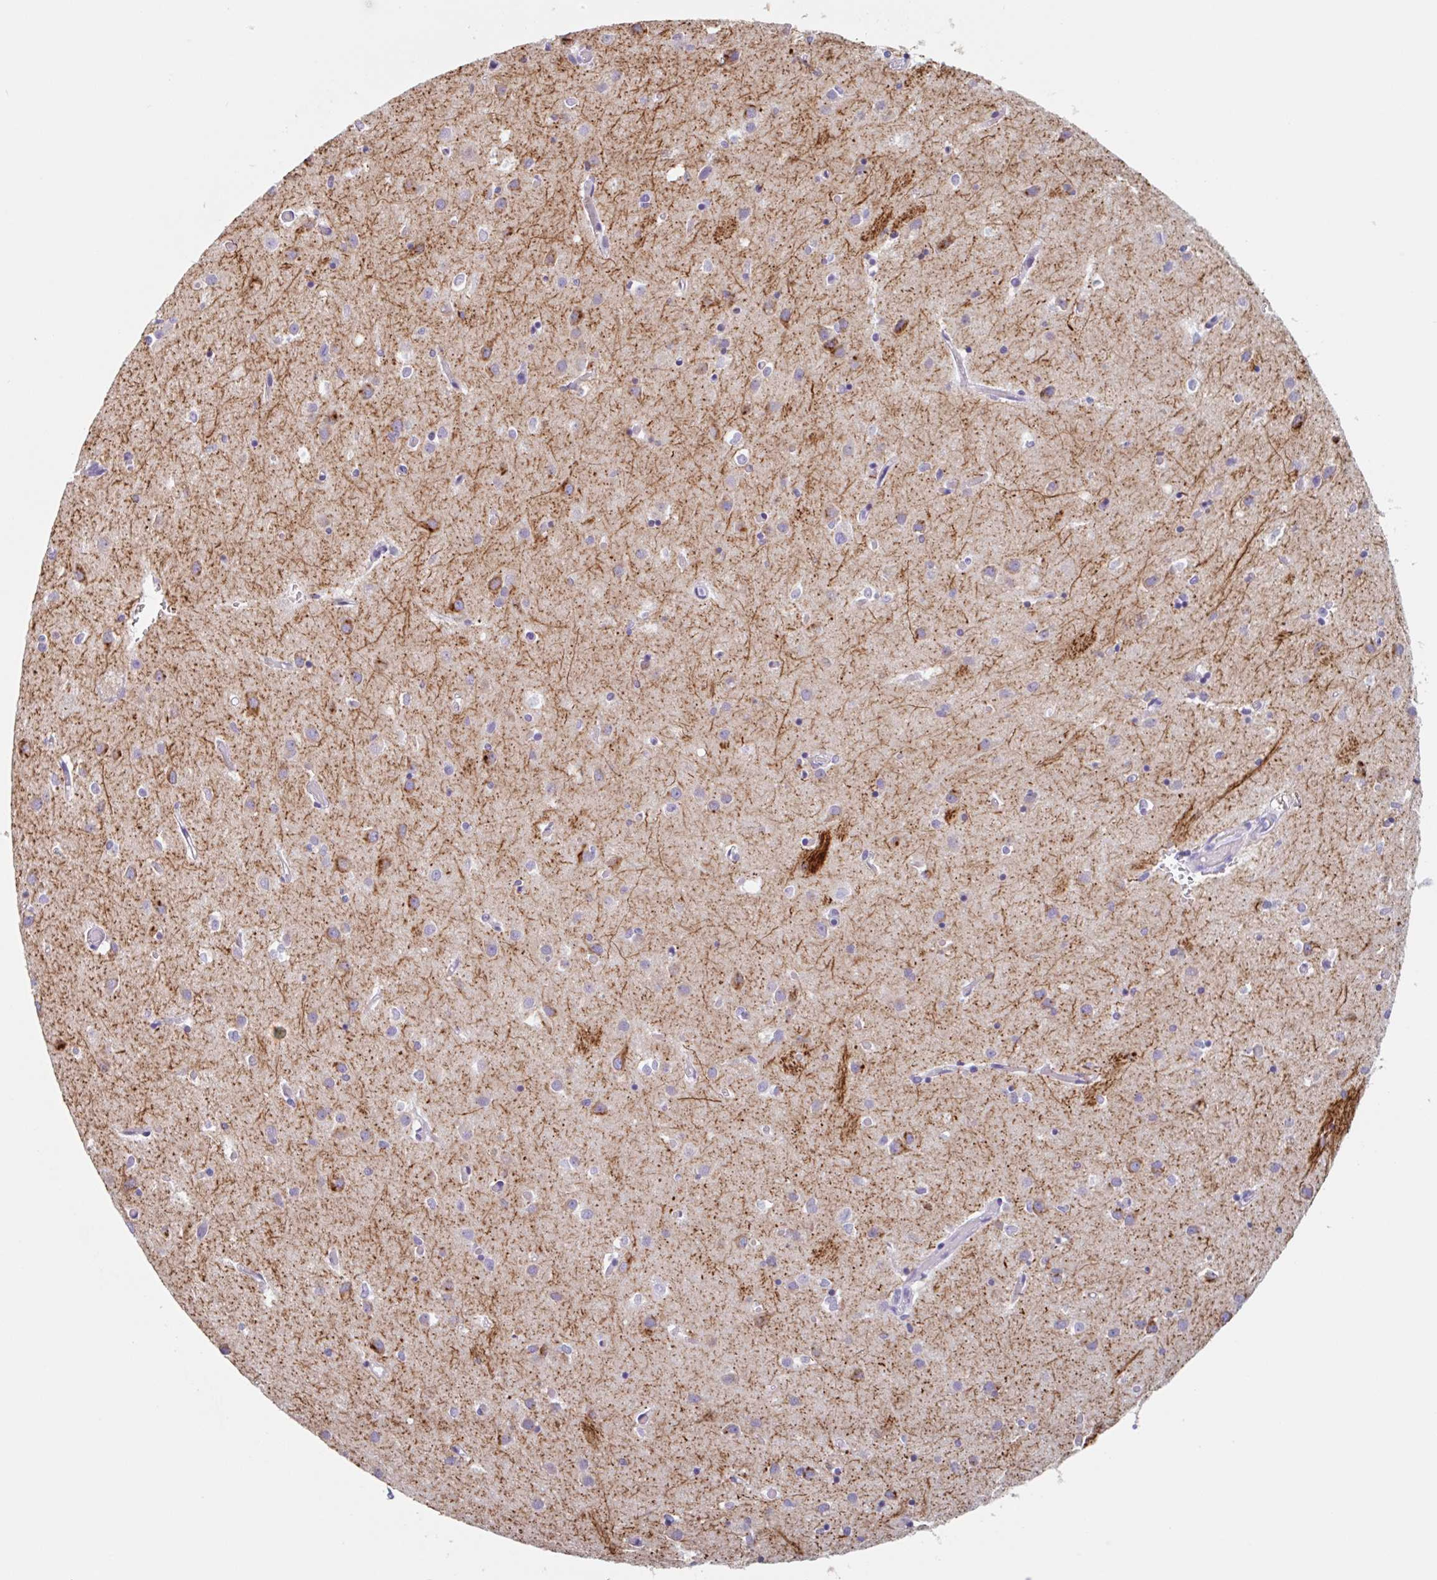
{"staining": {"intensity": "negative", "quantity": "none", "location": "none"}, "tissue": "caudate", "cell_type": "Glial cells", "image_type": "normal", "snomed": [{"axis": "morphology", "description": "Normal tissue, NOS"}, {"axis": "topography", "description": "Lateral ventricle wall"}], "caption": "Immunohistochemical staining of unremarkable caudate displays no significant expression in glial cells. (DAB immunohistochemistry (IHC), high magnification).", "gene": "EMC4", "patient": {"sex": "male", "age": 70}}